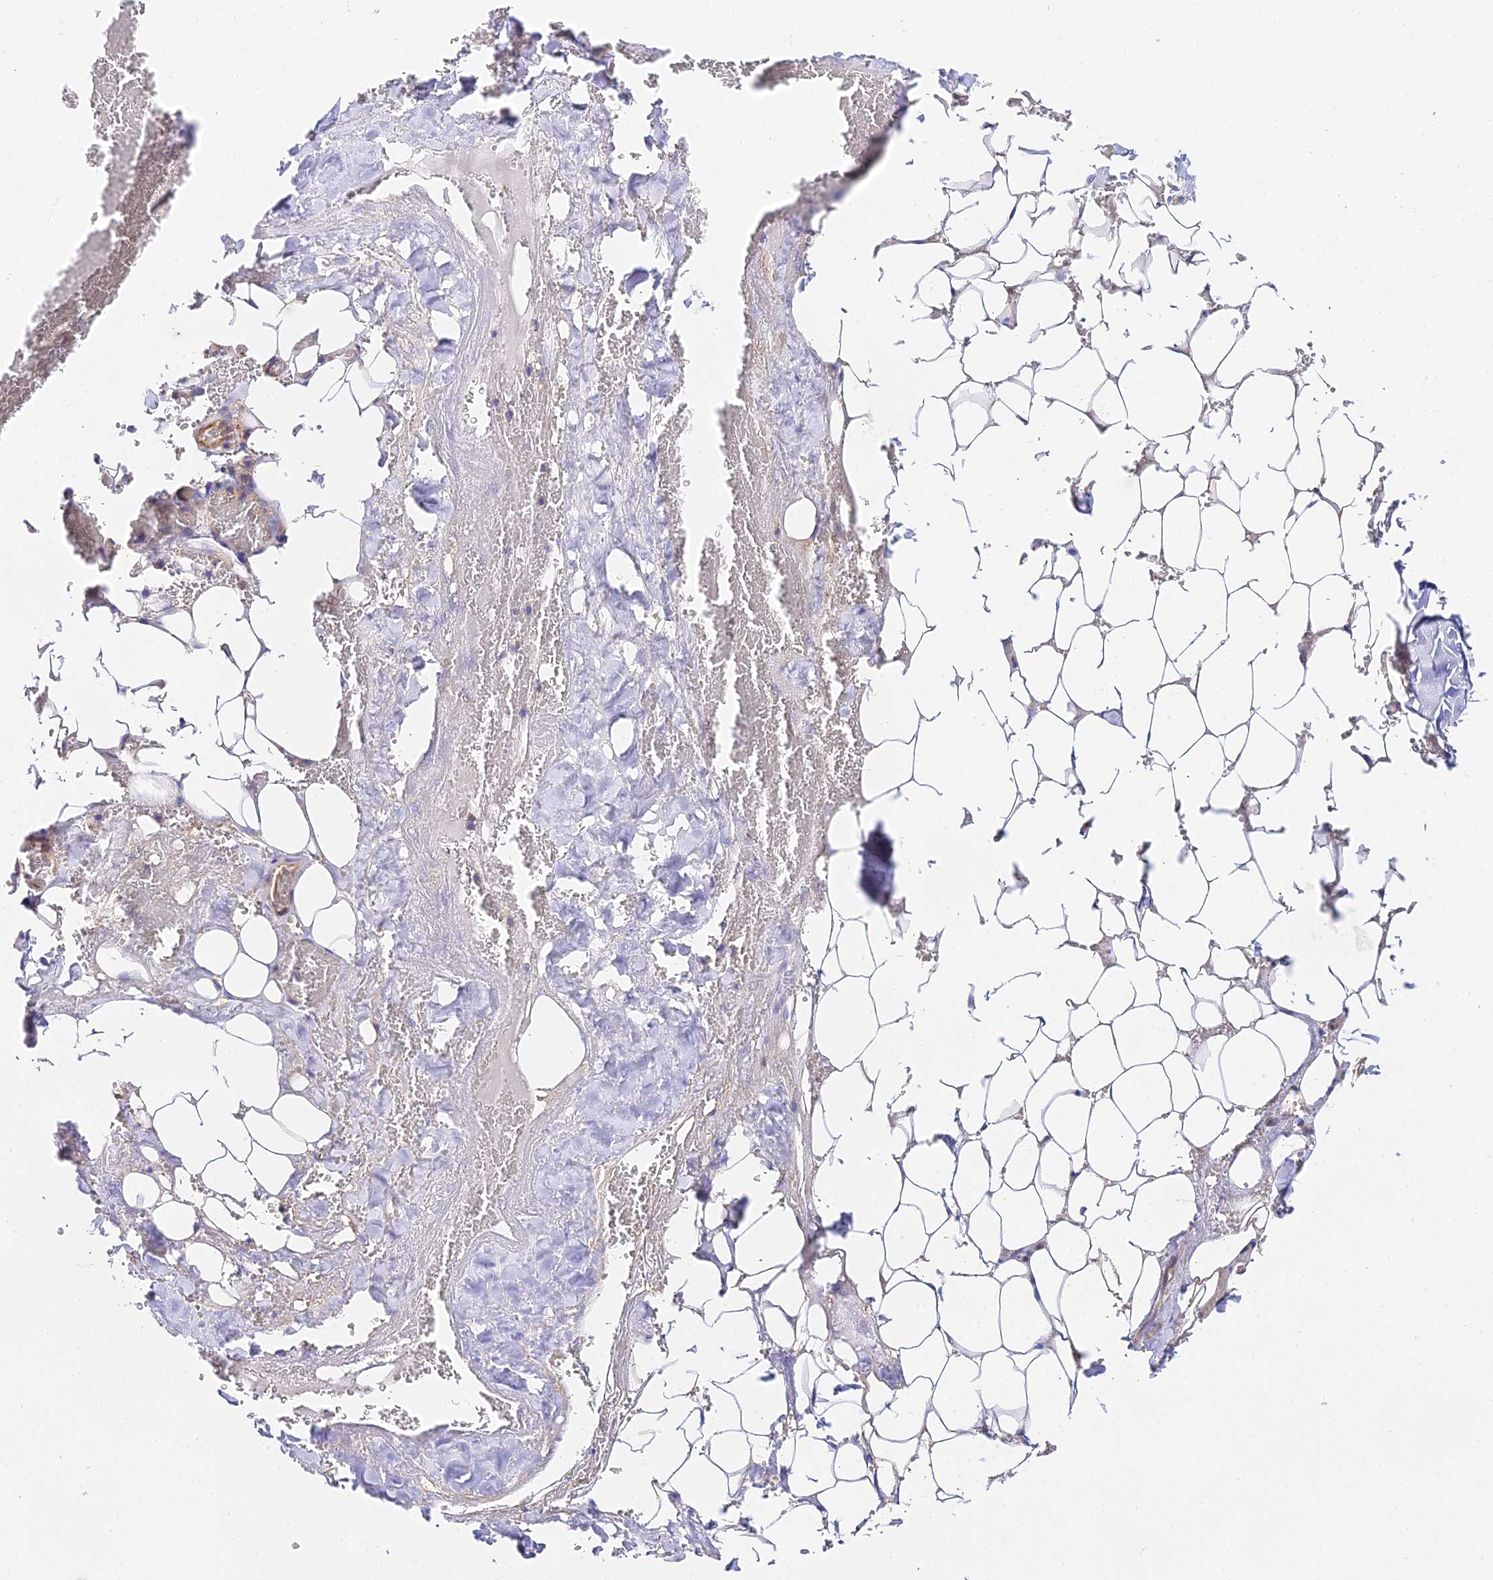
{"staining": {"intensity": "negative", "quantity": "none", "location": "none"}, "tissue": "adipose tissue", "cell_type": "Adipocytes", "image_type": "normal", "snomed": [{"axis": "morphology", "description": "Normal tissue, NOS"}, {"axis": "topography", "description": "Peripheral nerve tissue"}], "caption": "The immunohistochemistry photomicrograph has no significant positivity in adipocytes of adipose tissue. (DAB (3,3'-diaminobenzidine) immunohistochemistry (IHC), high magnification).", "gene": "PPP2R2A", "patient": {"sex": "male", "age": 70}}